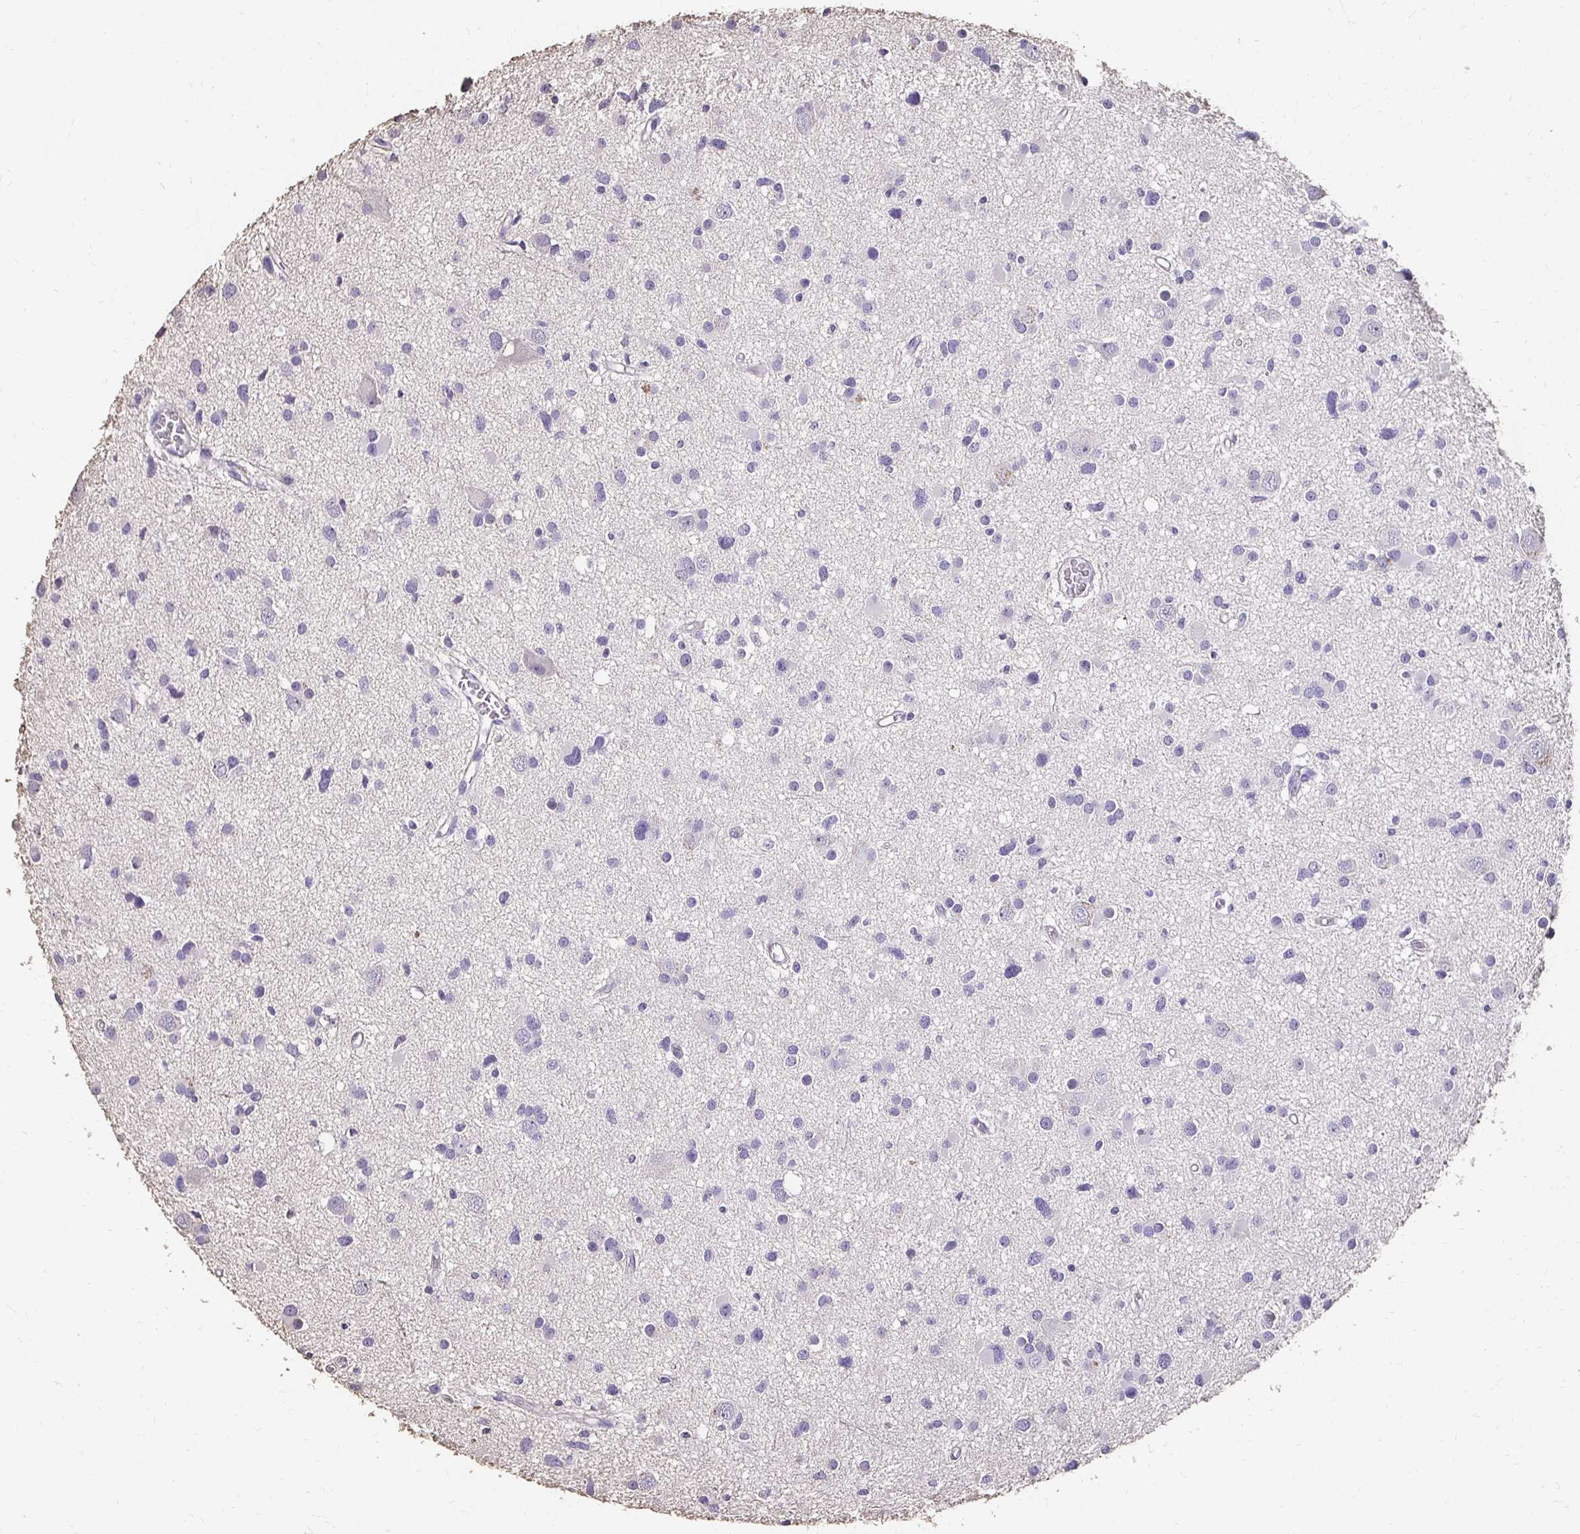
{"staining": {"intensity": "negative", "quantity": "none", "location": "none"}, "tissue": "glioma", "cell_type": "Tumor cells", "image_type": "cancer", "snomed": [{"axis": "morphology", "description": "Glioma, malignant, High grade"}, {"axis": "topography", "description": "Brain"}], "caption": "Malignant glioma (high-grade) stained for a protein using immunohistochemistry (IHC) exhibits no staining tumor cells.", "gene": "UGT1A6", "patient": {"sex": "male", "age": 54}}